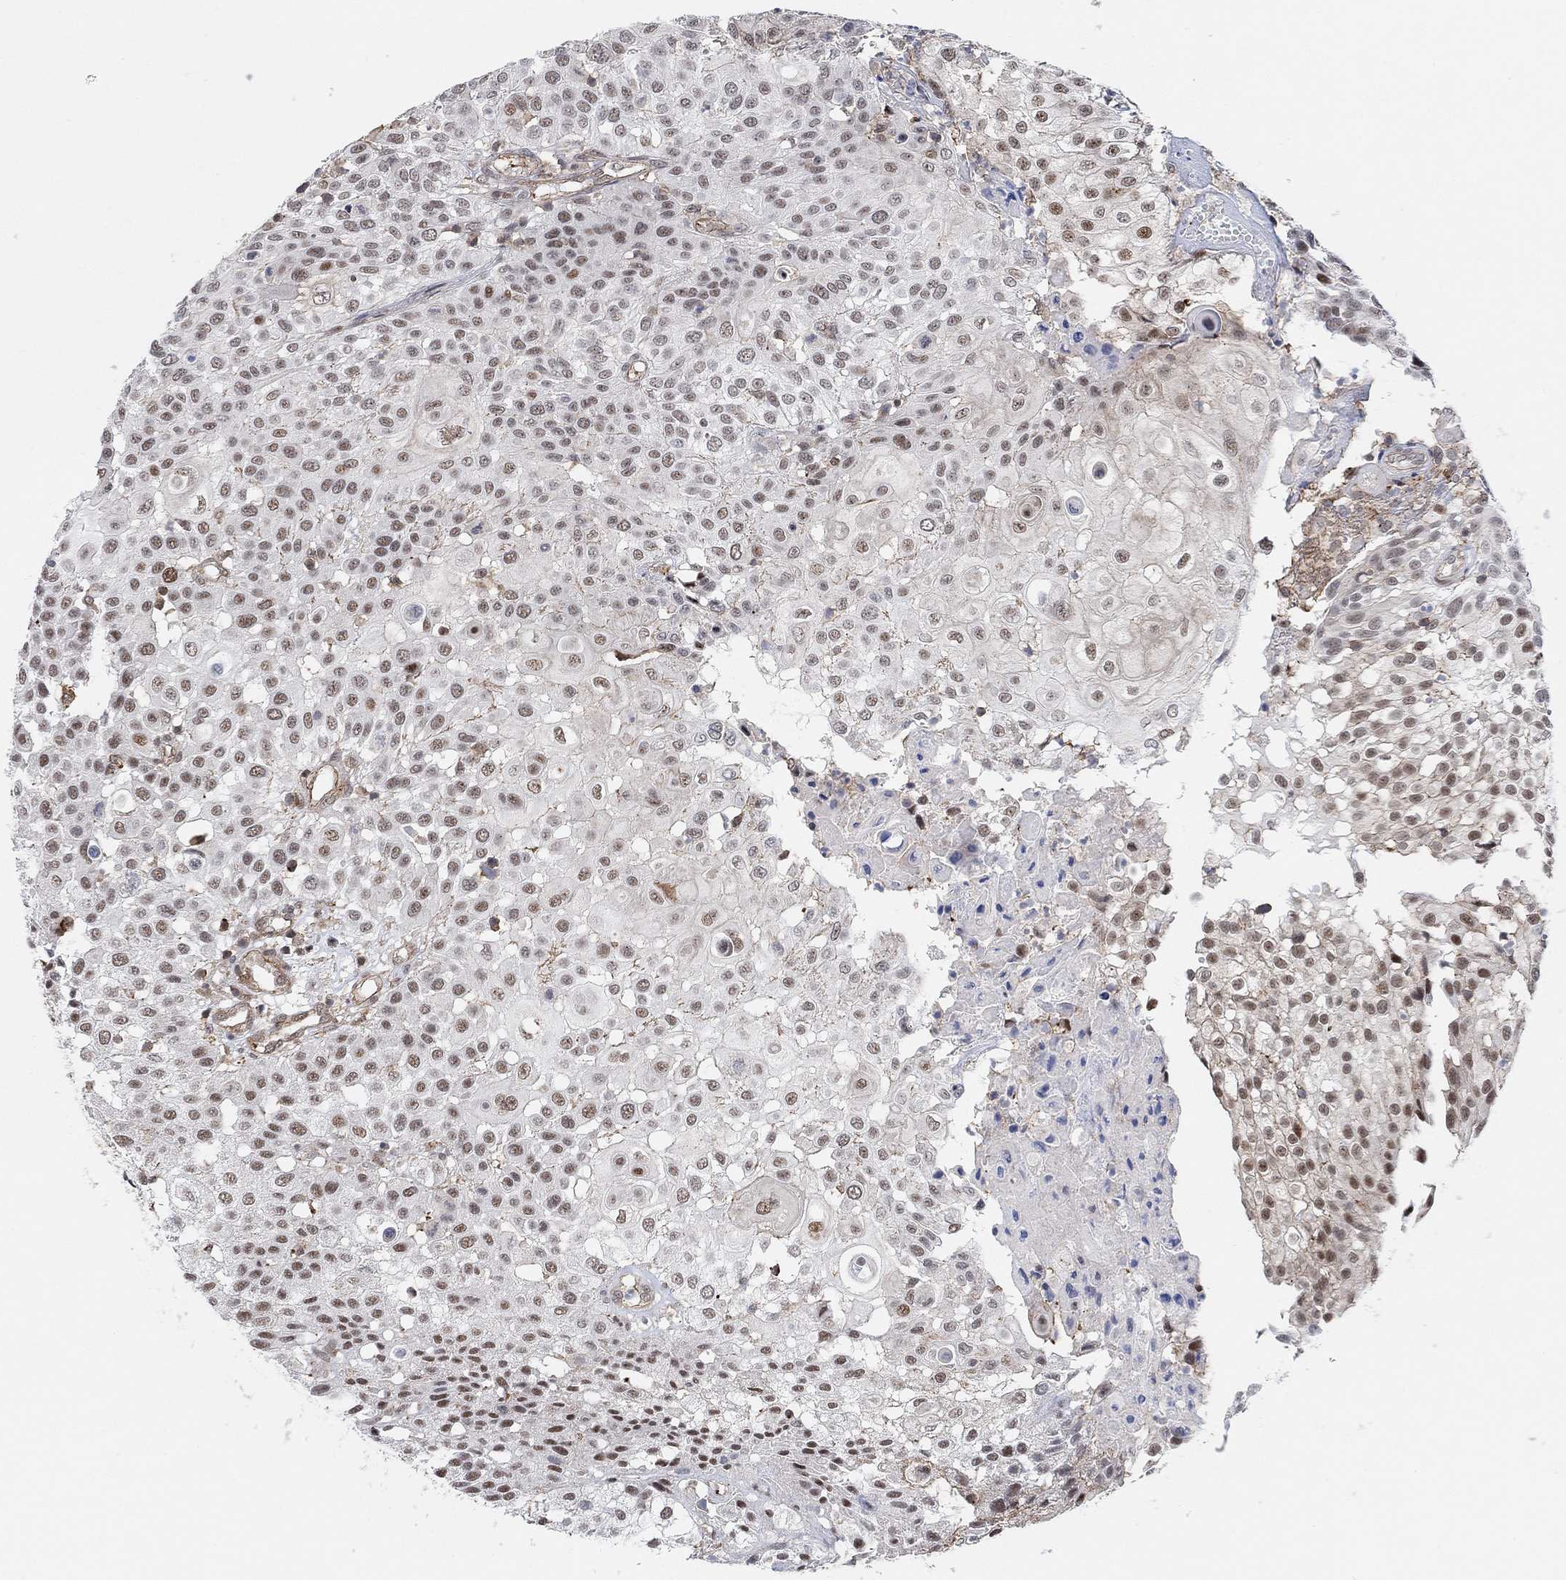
{"staining": {"intensity": "moderate", "quantity": "25%-75%", "location": "nuclear"}, "tissue": "urothelial cancer", "cell_type": "Tumor cells", "image_type": "cancer", "snomed": [{"axis": "morphology", "description": "Urothelial carcinoma, High grade"}, {"axis": "topography", "description": "Urinary bladder"}], "caption": "The micrograph shows a brown stain indicating the presence of a protein in the nuclear of tumor cells in urothelial carcinoma (high-grade).", "gene": "PWWP2B", "patient": {"sex": "female", "age": 79}}